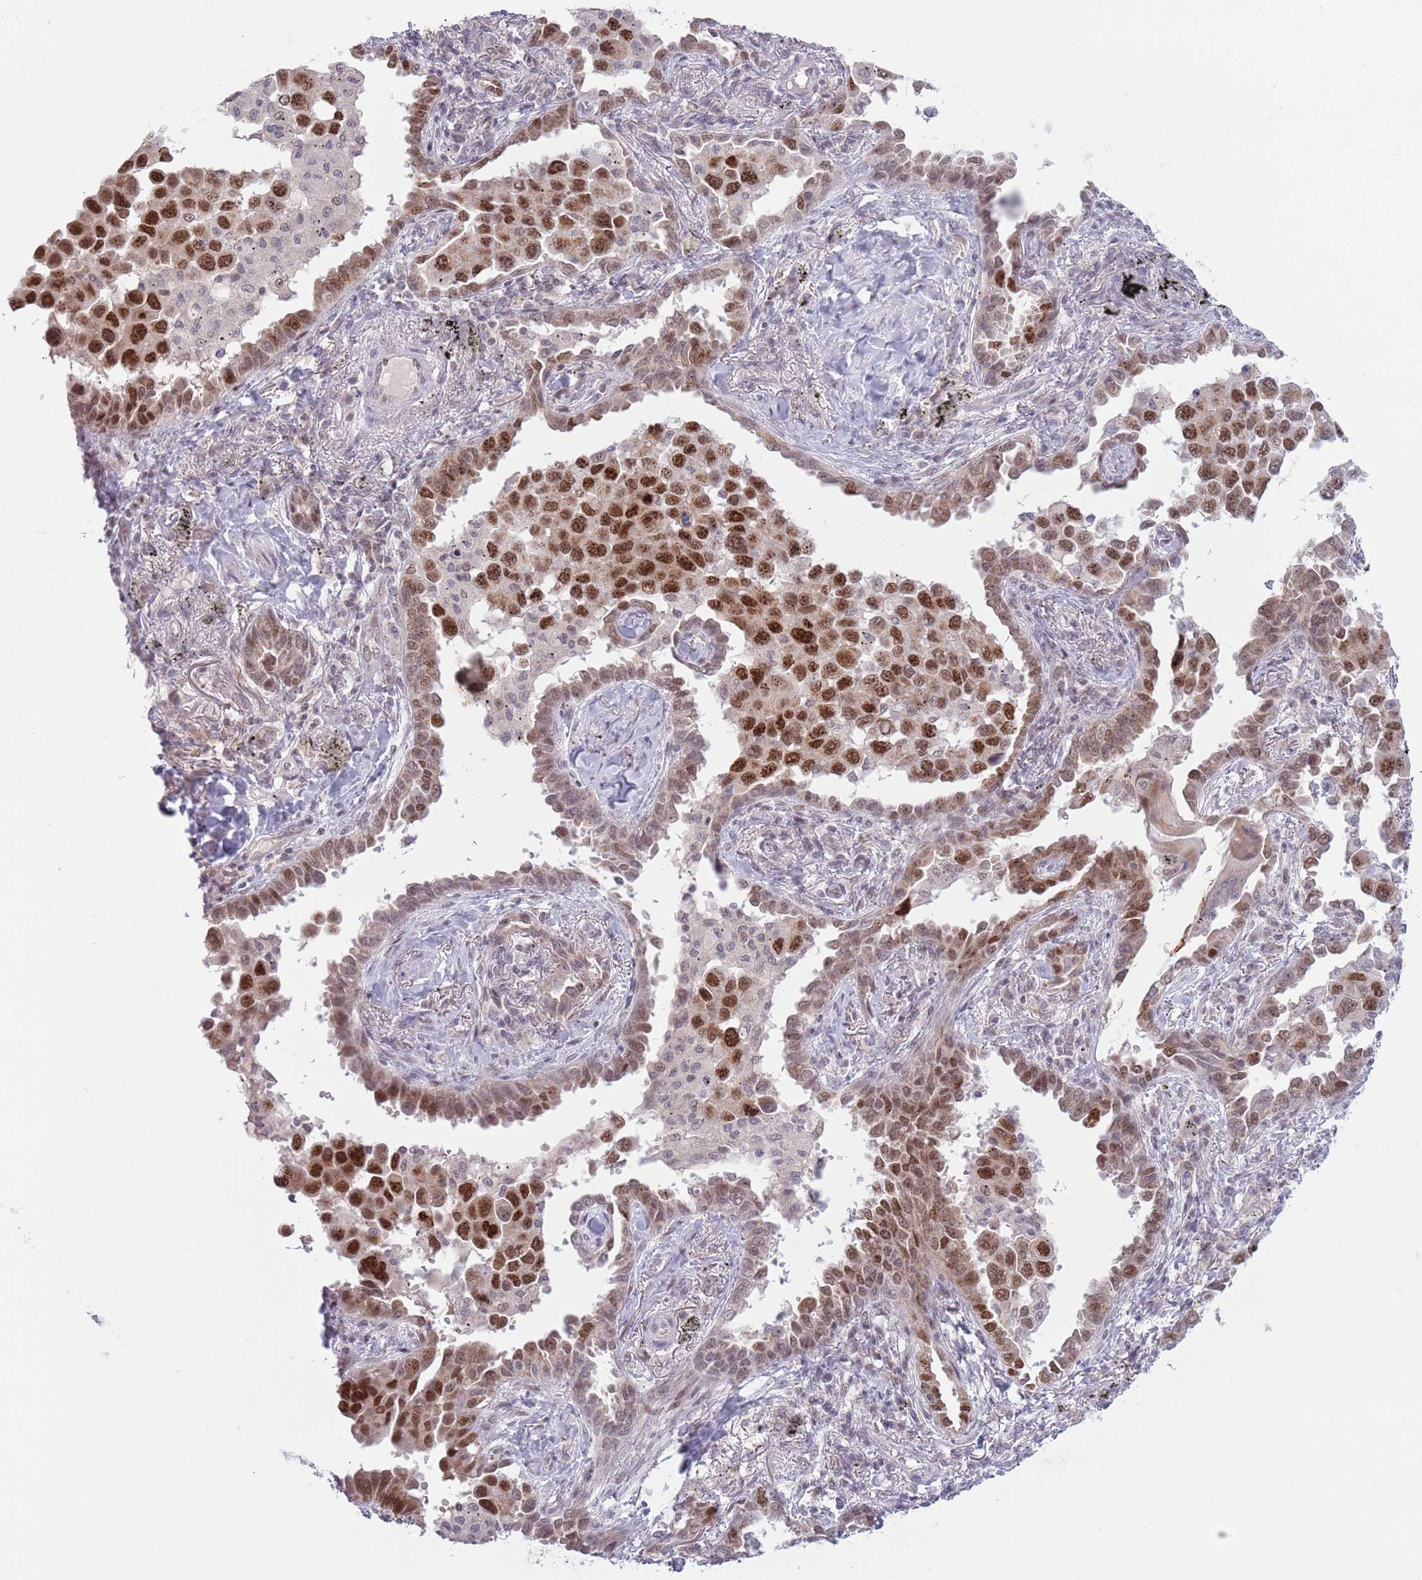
{"staining": {"intensity": "strong", "quantity": "25%-75%", "location": "cytoplasmic/membranous,nuclear"}, "tissue": "lung cancer", "cell_type": "Tumor cells", "image_type": "cancer", "snomed": [{"axis": "morphology", "description": "Adenocarcinoma, NOS"}, {"axis": "topography", "description": "Lung"}], "caption": "Approximately 25%-75% of tumor cells in lung adenocarcinoma show strong cytoplasmic/membranous and nuclear protein expression as visualized by brown immunohistochemical staining.", "gene": "MRPL34", "patient": {"sex": "male", "age": 67}}